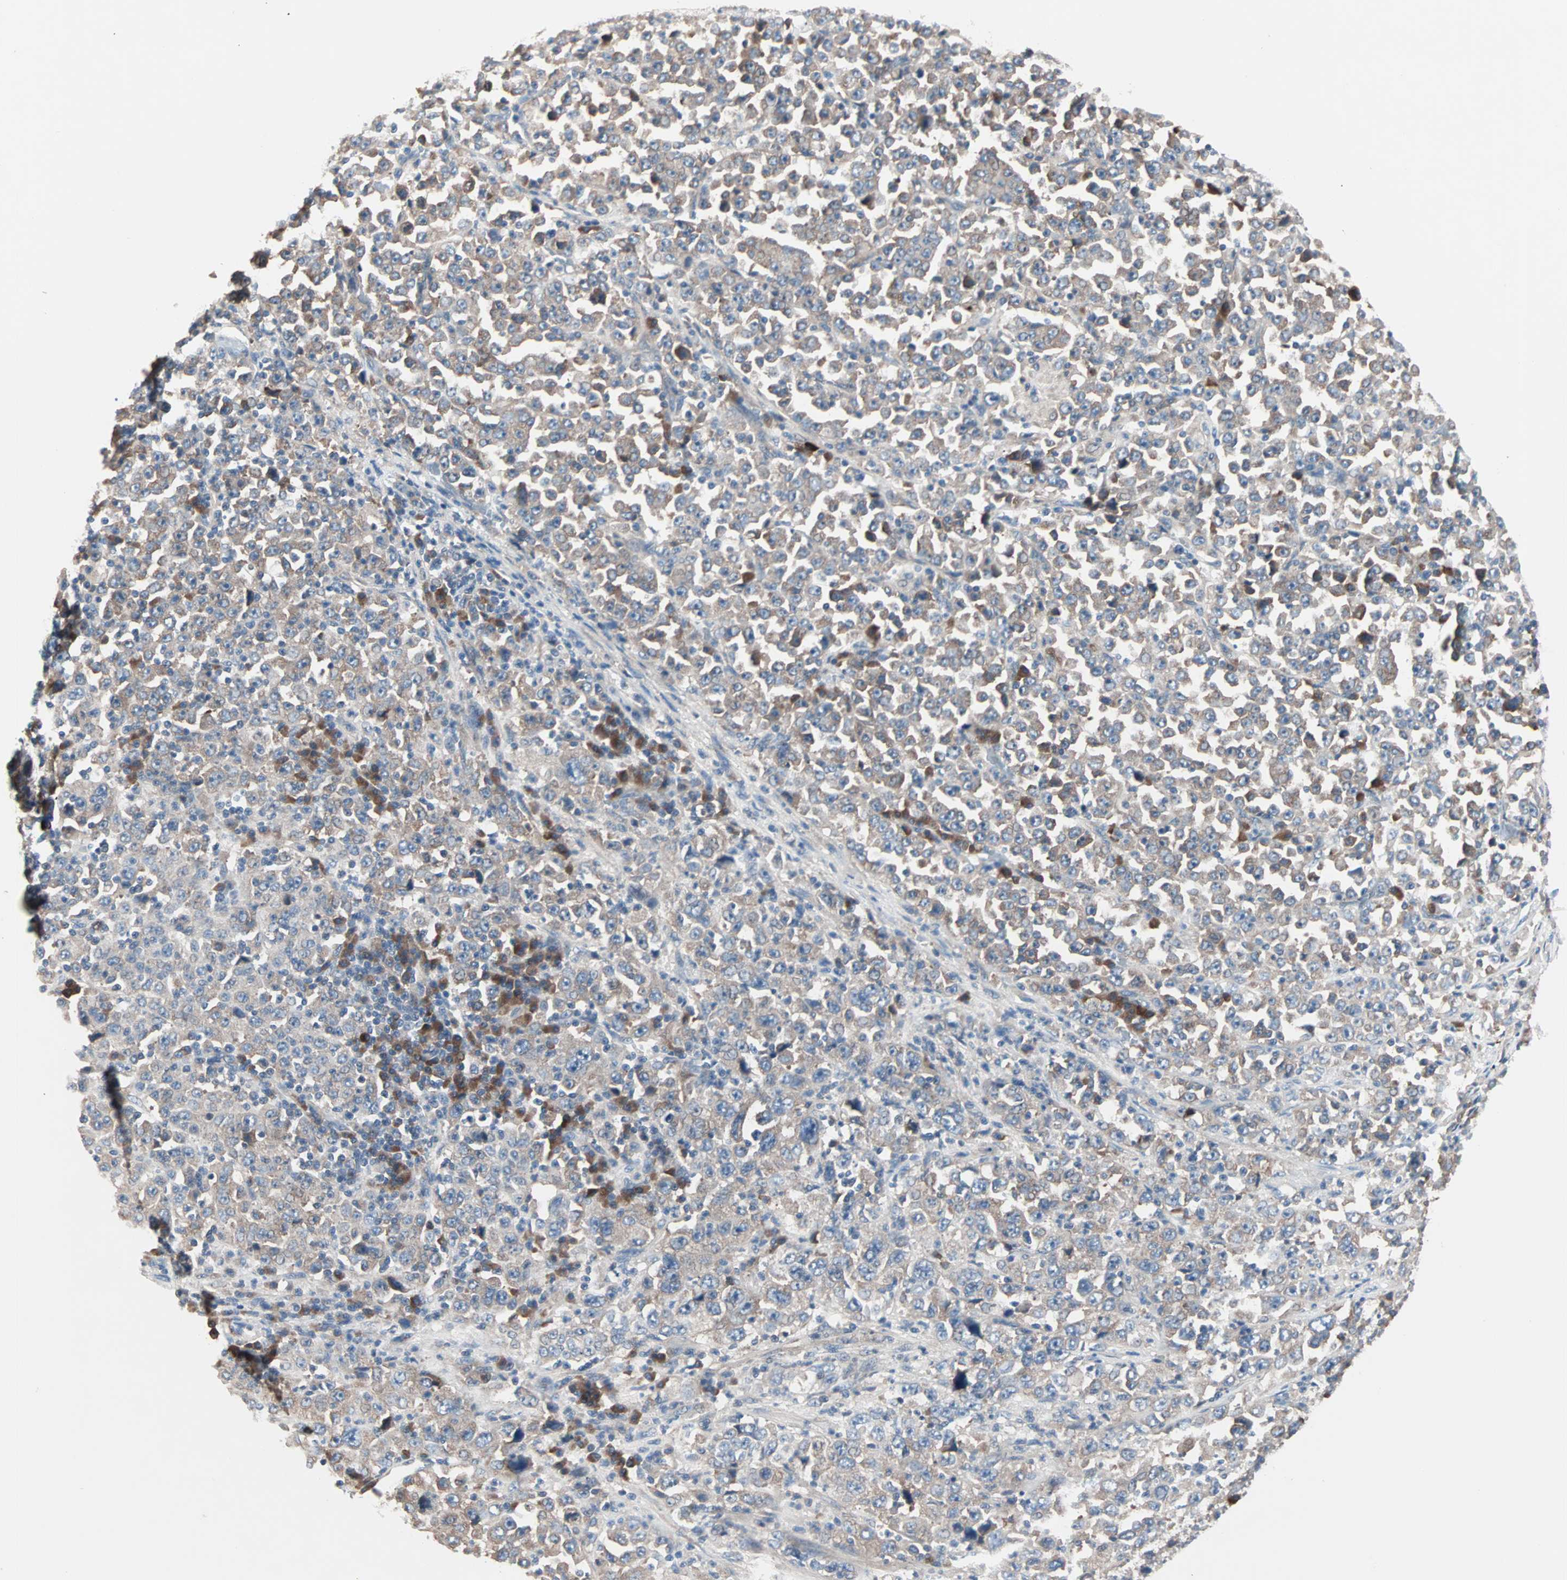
{"staining": {"intensity": "weak", "quantity": ">75%", "location": "cytoplasmic/membranous"}, "tissue": "stomach cancer", "cell_type": "Tumor cells", "image_type": "cancer", "snomed": [{"axis": "morphology", "description": "Normal tissue, NOS"}, {"axis": "morphology", "description": "Adenocarcinoma, NOS"}, {"axis": "topography", "description": "Stomach, upper"}, {"axis": "topography", "description": "Stomach"}], "caption": "This micrograph displays stomach cancer stained with immunohistochemistry to label a protein in brown. The cytoplasmic/membranous of tumor cells show weak positivity for the protein. Nuclei are counter-stained blue.", "gene": "CAD", "patient": {"sex": "male", "age": 59}}